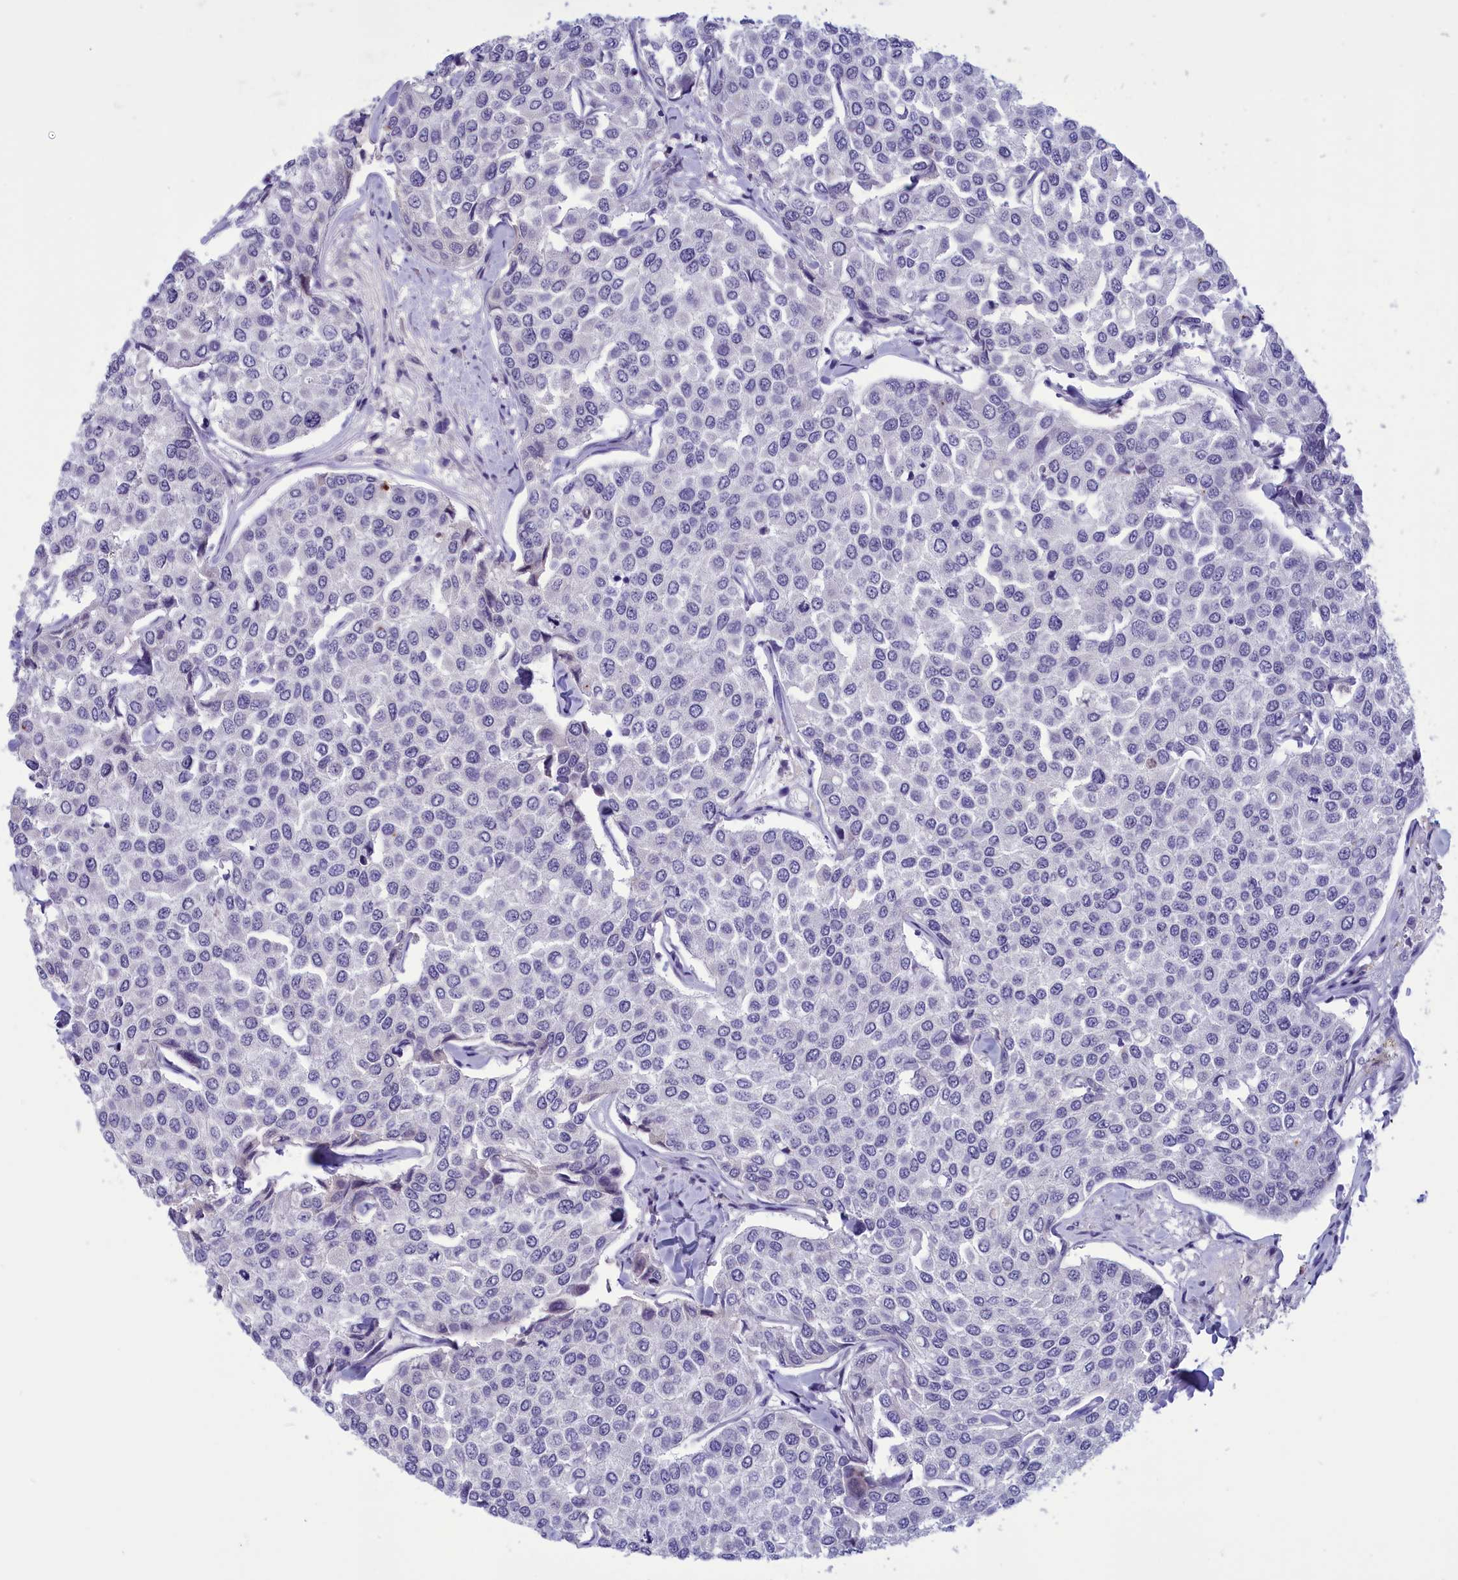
{"staining": {"intensity": "negative", "quantity": "none", "location": "none"}, "tissue": "breast cancer", "cell_type": "Tumor cells", "image_type": "cancer", "snomed": [{"axis": "morphology", "description": "Duct carcinoma"}, {"axis": "topography", "description": "Breast"}], "caption": "A high-resolution micrograph shows immunohistochemistry (IHC) staining of breast invasive ductal carcinoma, which shows no significant staining in tumor cells.", "gene": "ELOA2", "patient": {"sex": "female", "age": 55}}